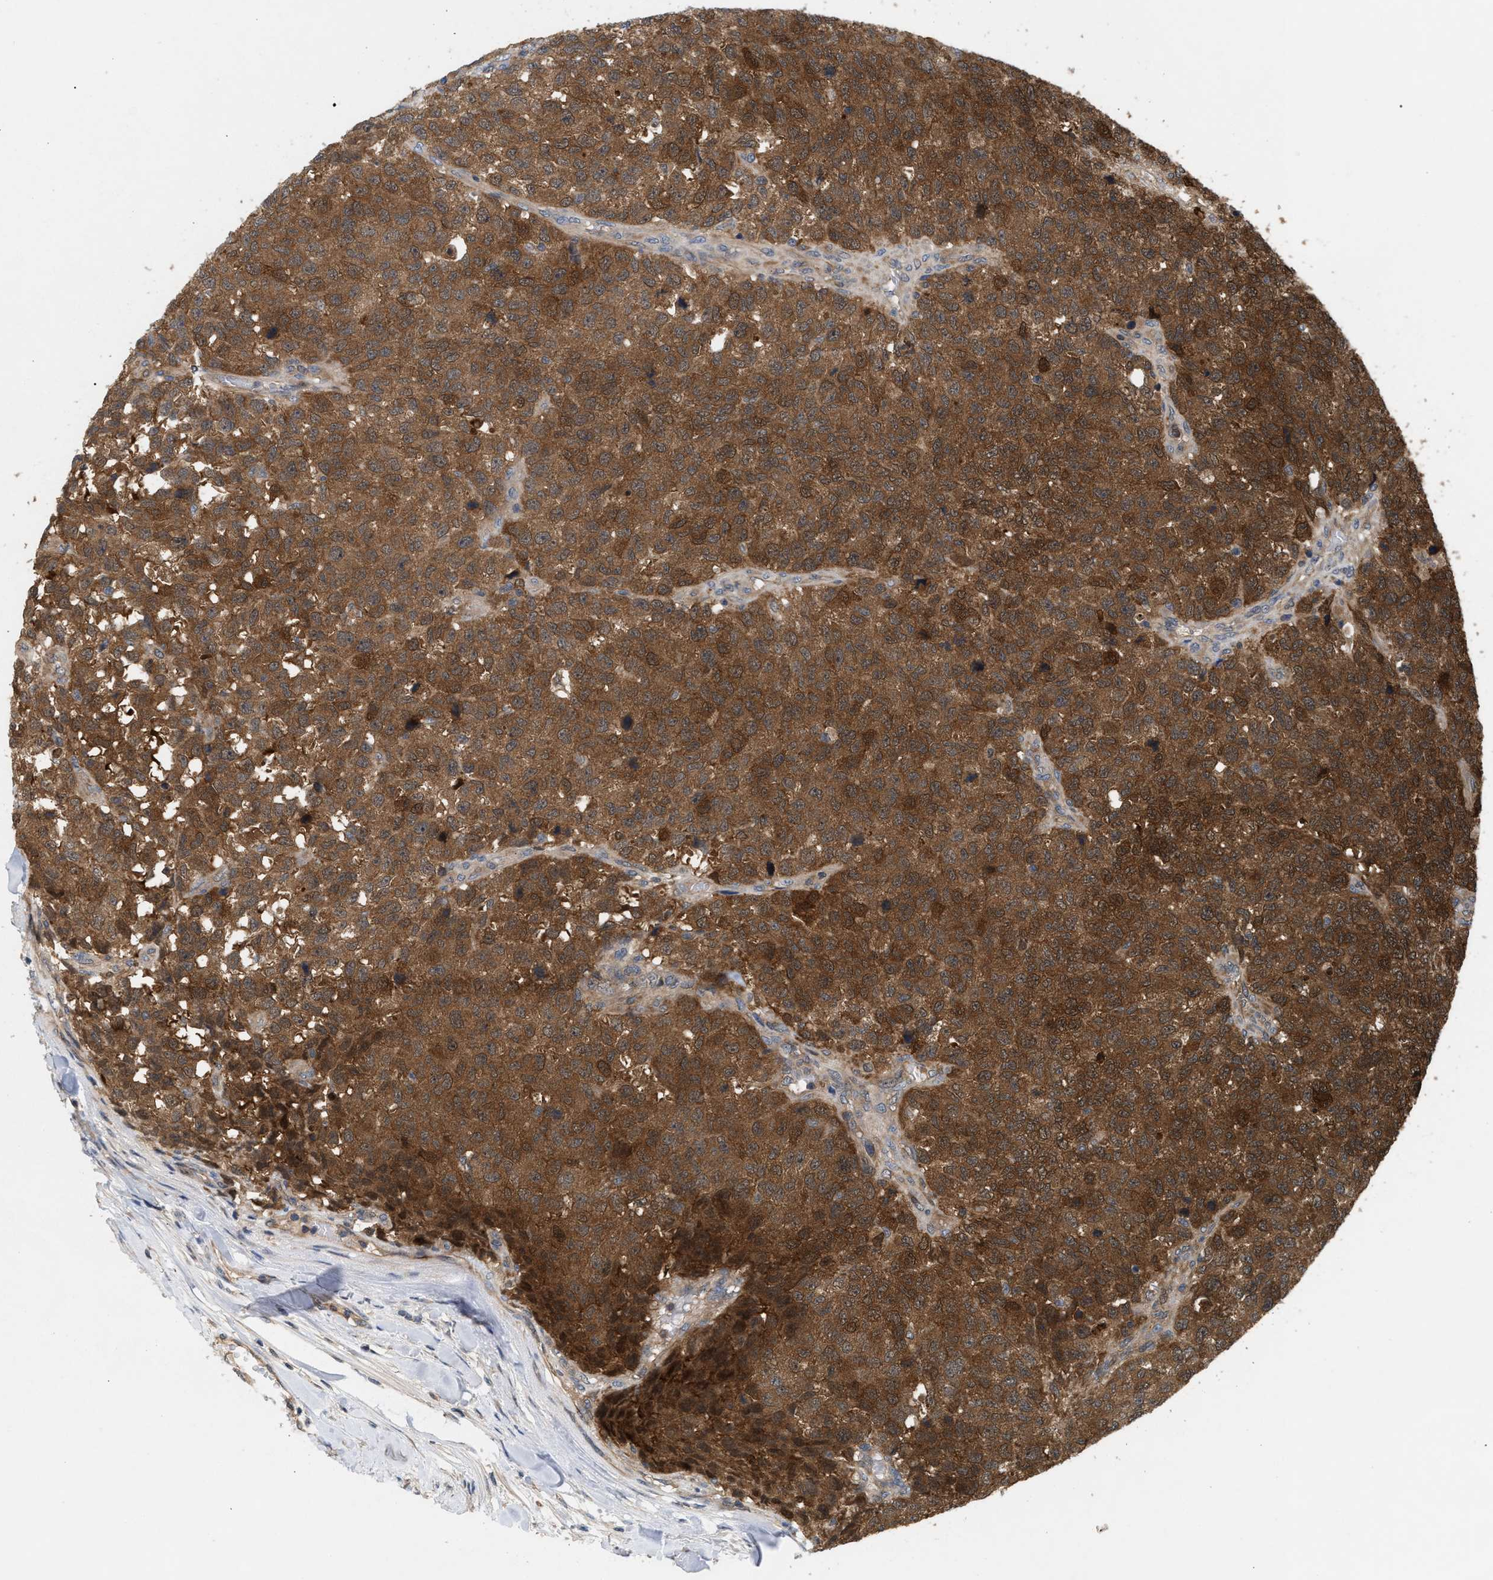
{"staining": {"intensity": "strong", "quantity": ">75%", "location": "cytoplasmic/membranous"}, "tissue": "testis cancer", "cell_type": "Tumor cells", "image_type": "cancer", "snomed": [{"axis": "morphology", "description": "Seminoma, NOS"}, {"axis": "topography", "description": "Testis"}], "caption": "Protein staining of testis cancer (seminoma) tissue displays strong cytoplasmic/membranous positivity in about >75% of tumor cells.", "gene": "GLOD4", "patient": {"sex": "male", "age": 59}}